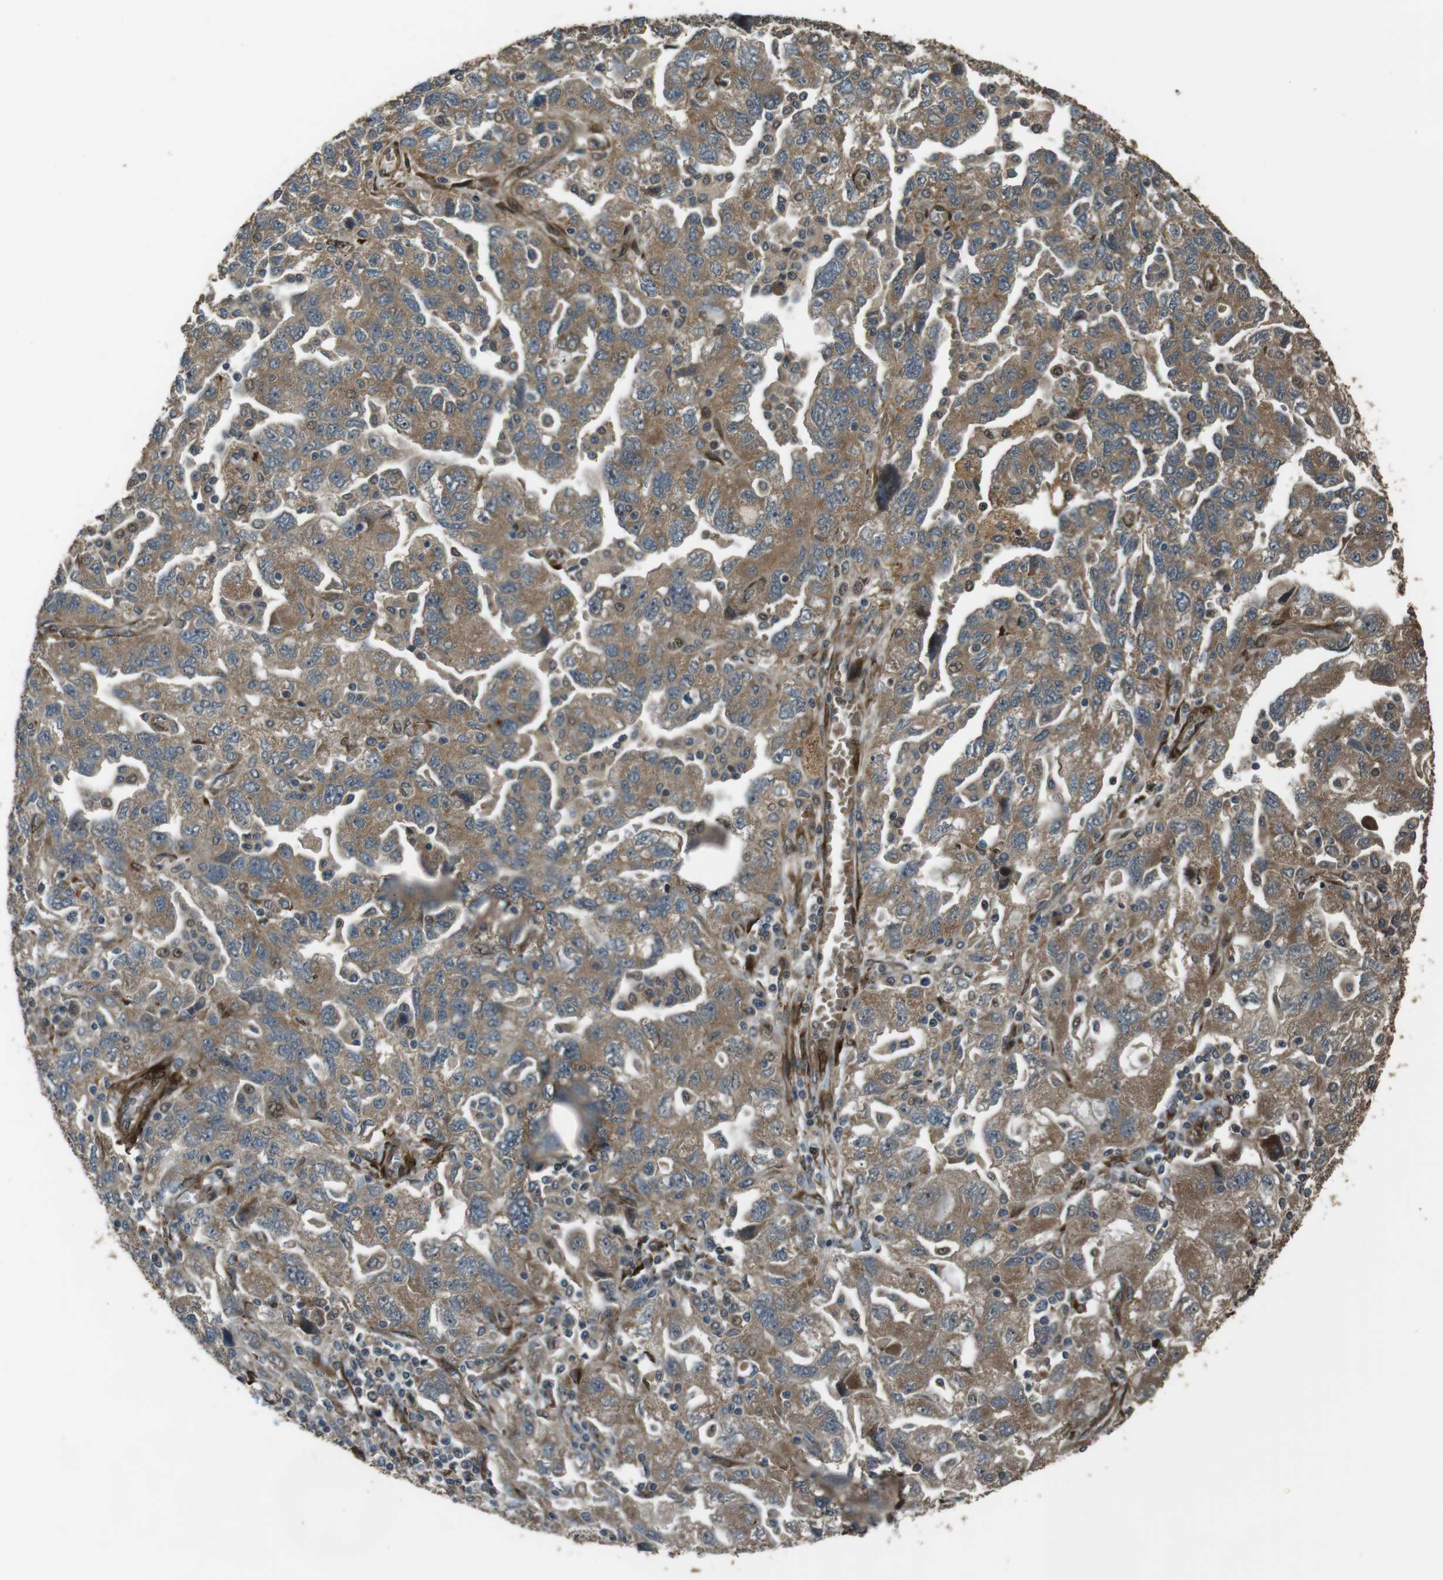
{"staining": {"intensity": "moderate", "quantity": ">75%", "location": "cytoplasmic/membranous"}, "tissue": "ovarian cancer", "cell_type": "Tumor cells", "image_type": "cancer", "snomed": [{"axis": "morphology", "description": "Carcinoma, NOS"}, {"axis": "morphology", "description": "Cystadenocarcinoma, serous, NOS"}, {"axis": "topography", "description": "Ovary"}], "caption": "The image exhibits immunohistochemical staining of ovarian cancer. There is moderate cytoplasmic/membranous staining is appreciated in about >75% of tumor cells.", "gene": "MSRB3", "patient": {"sex": "female", "age": 69}}